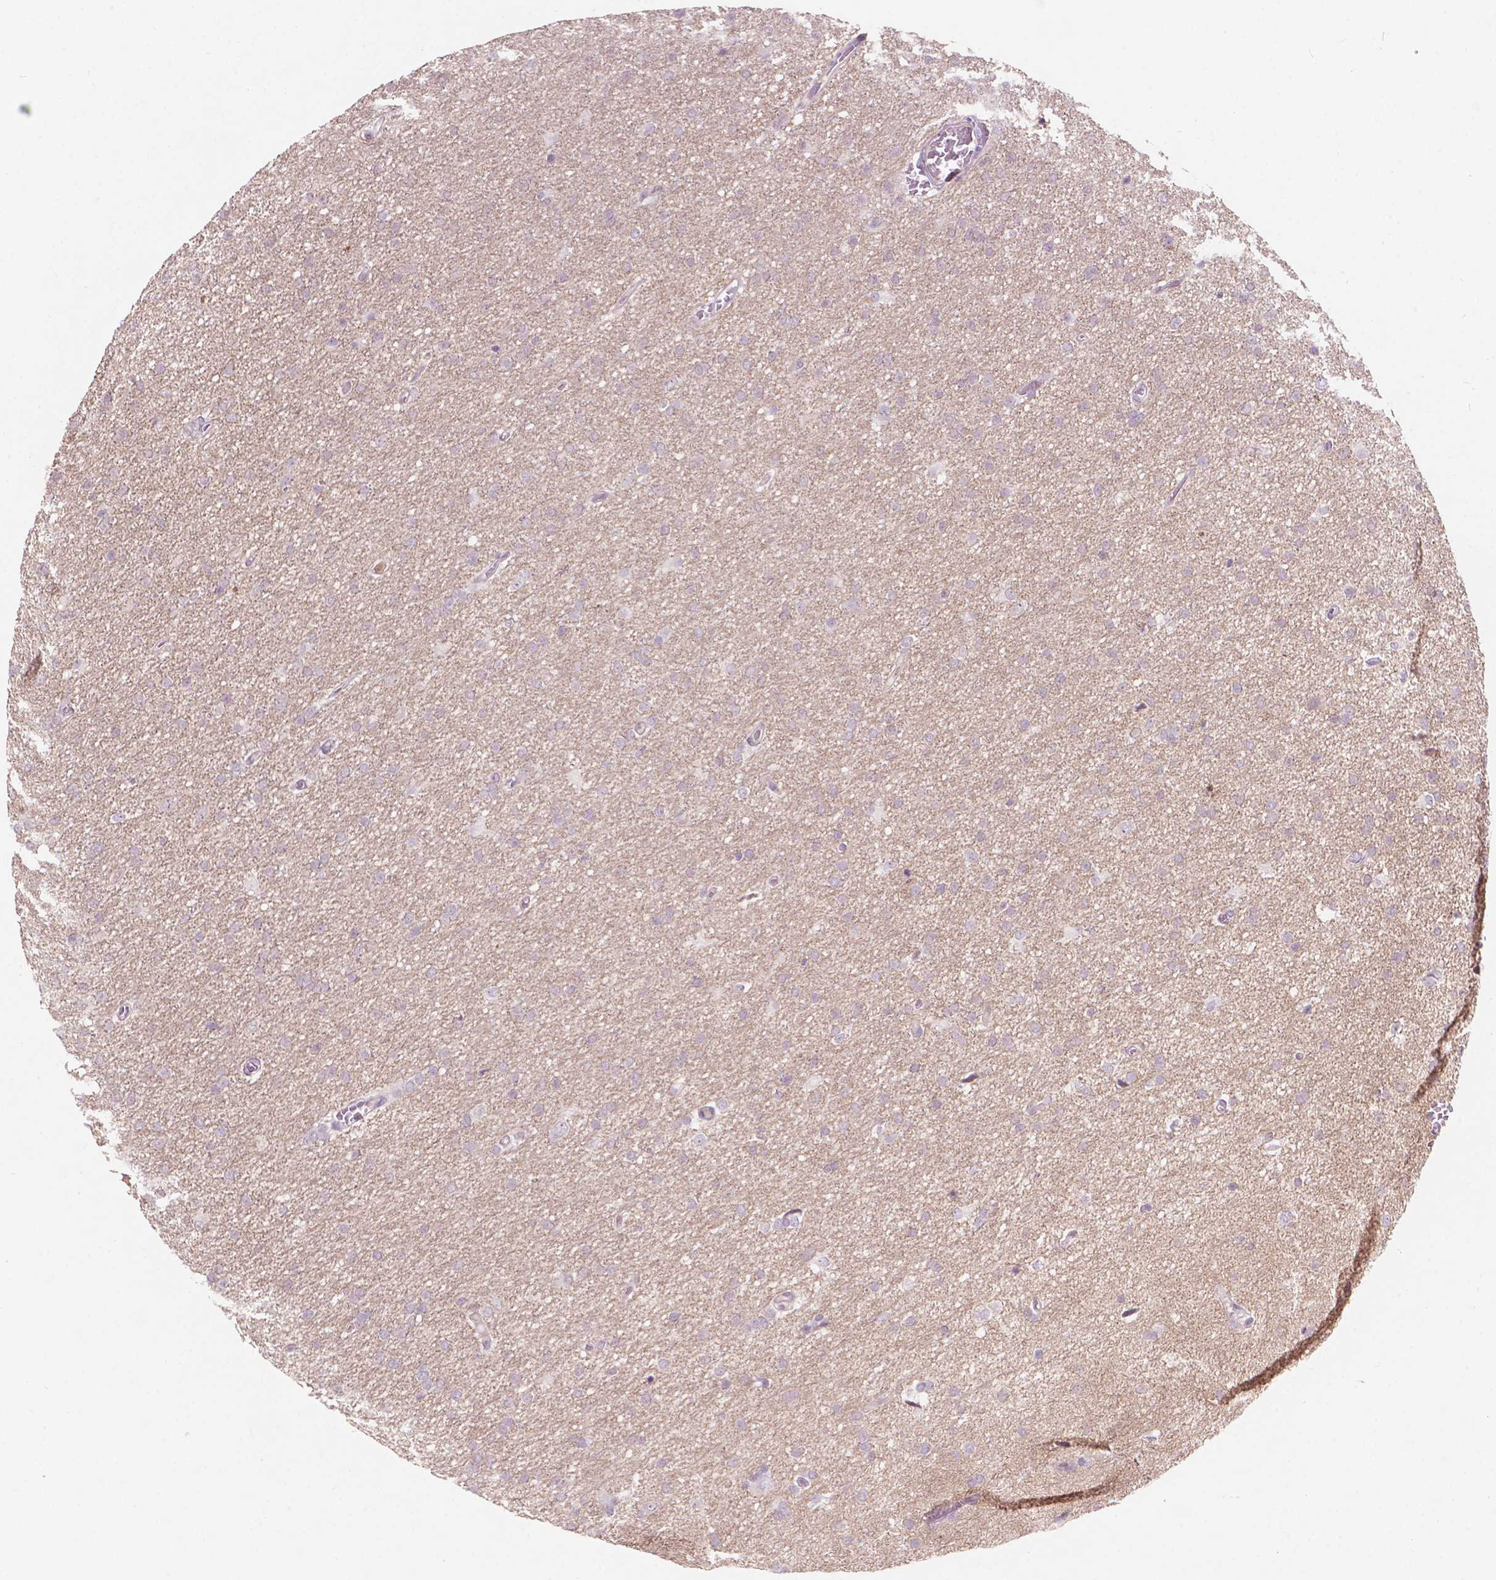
{"staining": {"intensity": "negative", "quantity": "none", "location": "none"}, "tissue": "glioma", "cell_type": "Tumor cells", "image_type": "cancer", "snomed": [{"axis": "morphology", "description": "Glioma, malignant, High grade"}, {"axis": "topography", "description": "Cerebral cortex"}], "caption": "A histopathology image of malignant glioma (high-grade) stained for a protein demonstrates no brown staining in tumor cells.", "gene": "TM6SF2", "patient": {"sex": "male", "age": 70}}